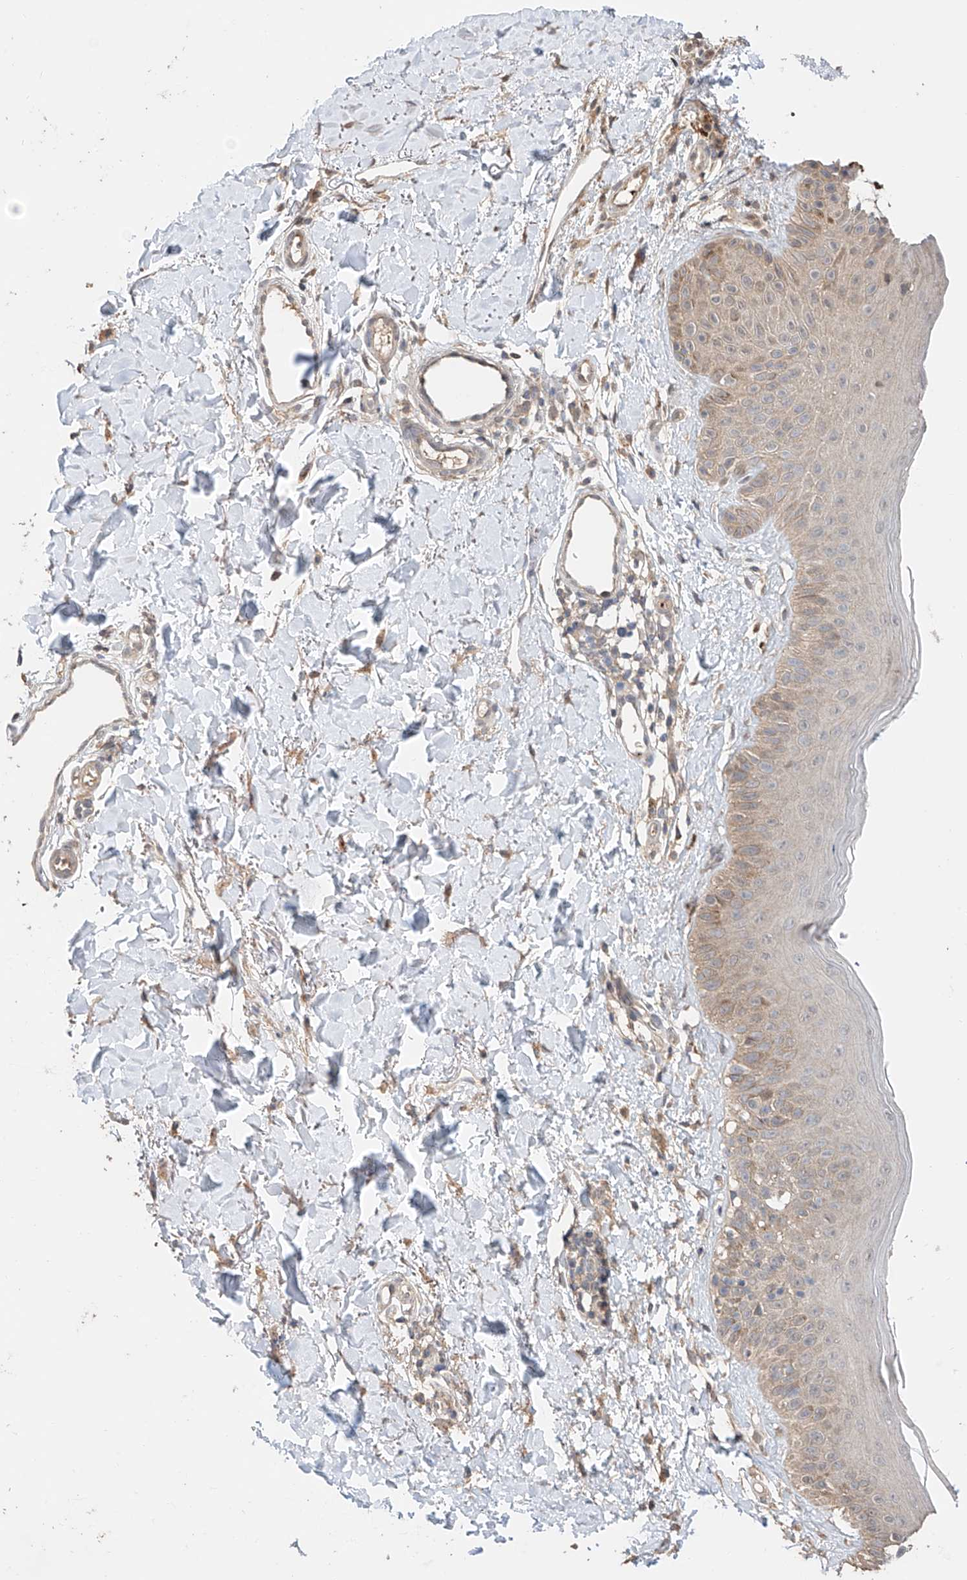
{"staining": {"intensity": "moderate", "quantity": ">75%", "location": "cytoplasmic/membranous"}, "tissue": "skin", "cell_type": "Fibroblasts", "image_type": "normal", "snomed": [{"axis": "morphology", "description": "Normal tissue, NOS"}, {"axis": "topography", "description": "Skin"}], "caption": "This histopathology image shows immunohistochemistry (IHC) staining of benign human skin, with medium moderate cytoplasmic/membranous expression in approximately >75% of fibroblasts.", "gene": "ZFHX2", "patient": {"sex": "male", "age": 52}}